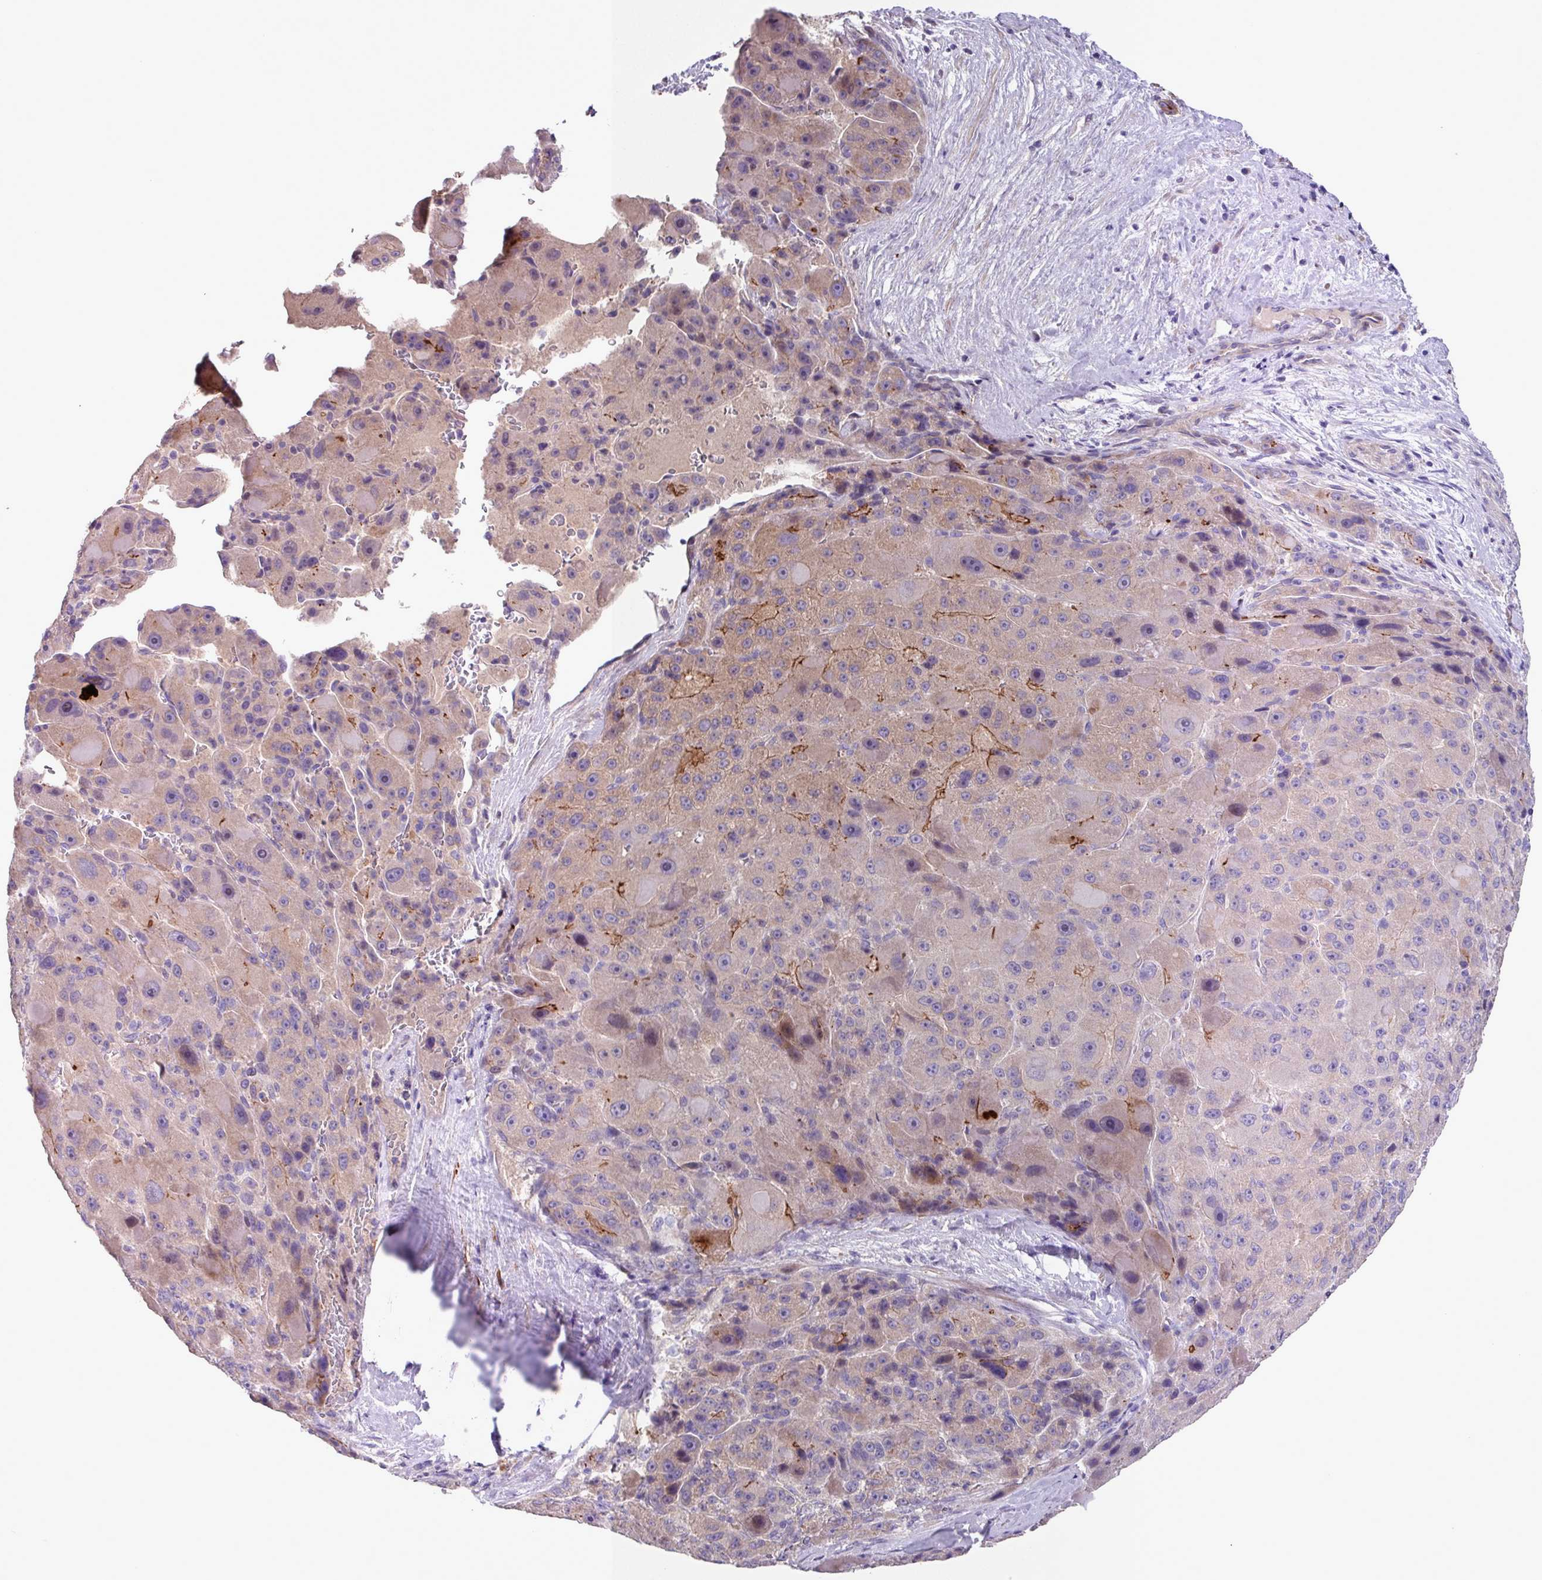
{"staining": {"intensity": "moderate", "quantity": "<25%", "location": "cytoplasmic/membranous"}, "tissue": "liver cancer", "cell_type": "Tumor cells", "image_type": "cancer", "snomed": [{"axis": "morphology", "description": "Carcinoma, Hepatocellular, NOS"}, {"axis": "topography", "description": "Liver"}], "caption": "The histopathology image demonstrates staining of liver cancer (hepatocellular carcinoma), revealing moderate cytoplasmic/membranous protein positivity (brown color) within tumor cells.", "gene": "IQCJ", "patient": {"sex": "male", "age": 76}}